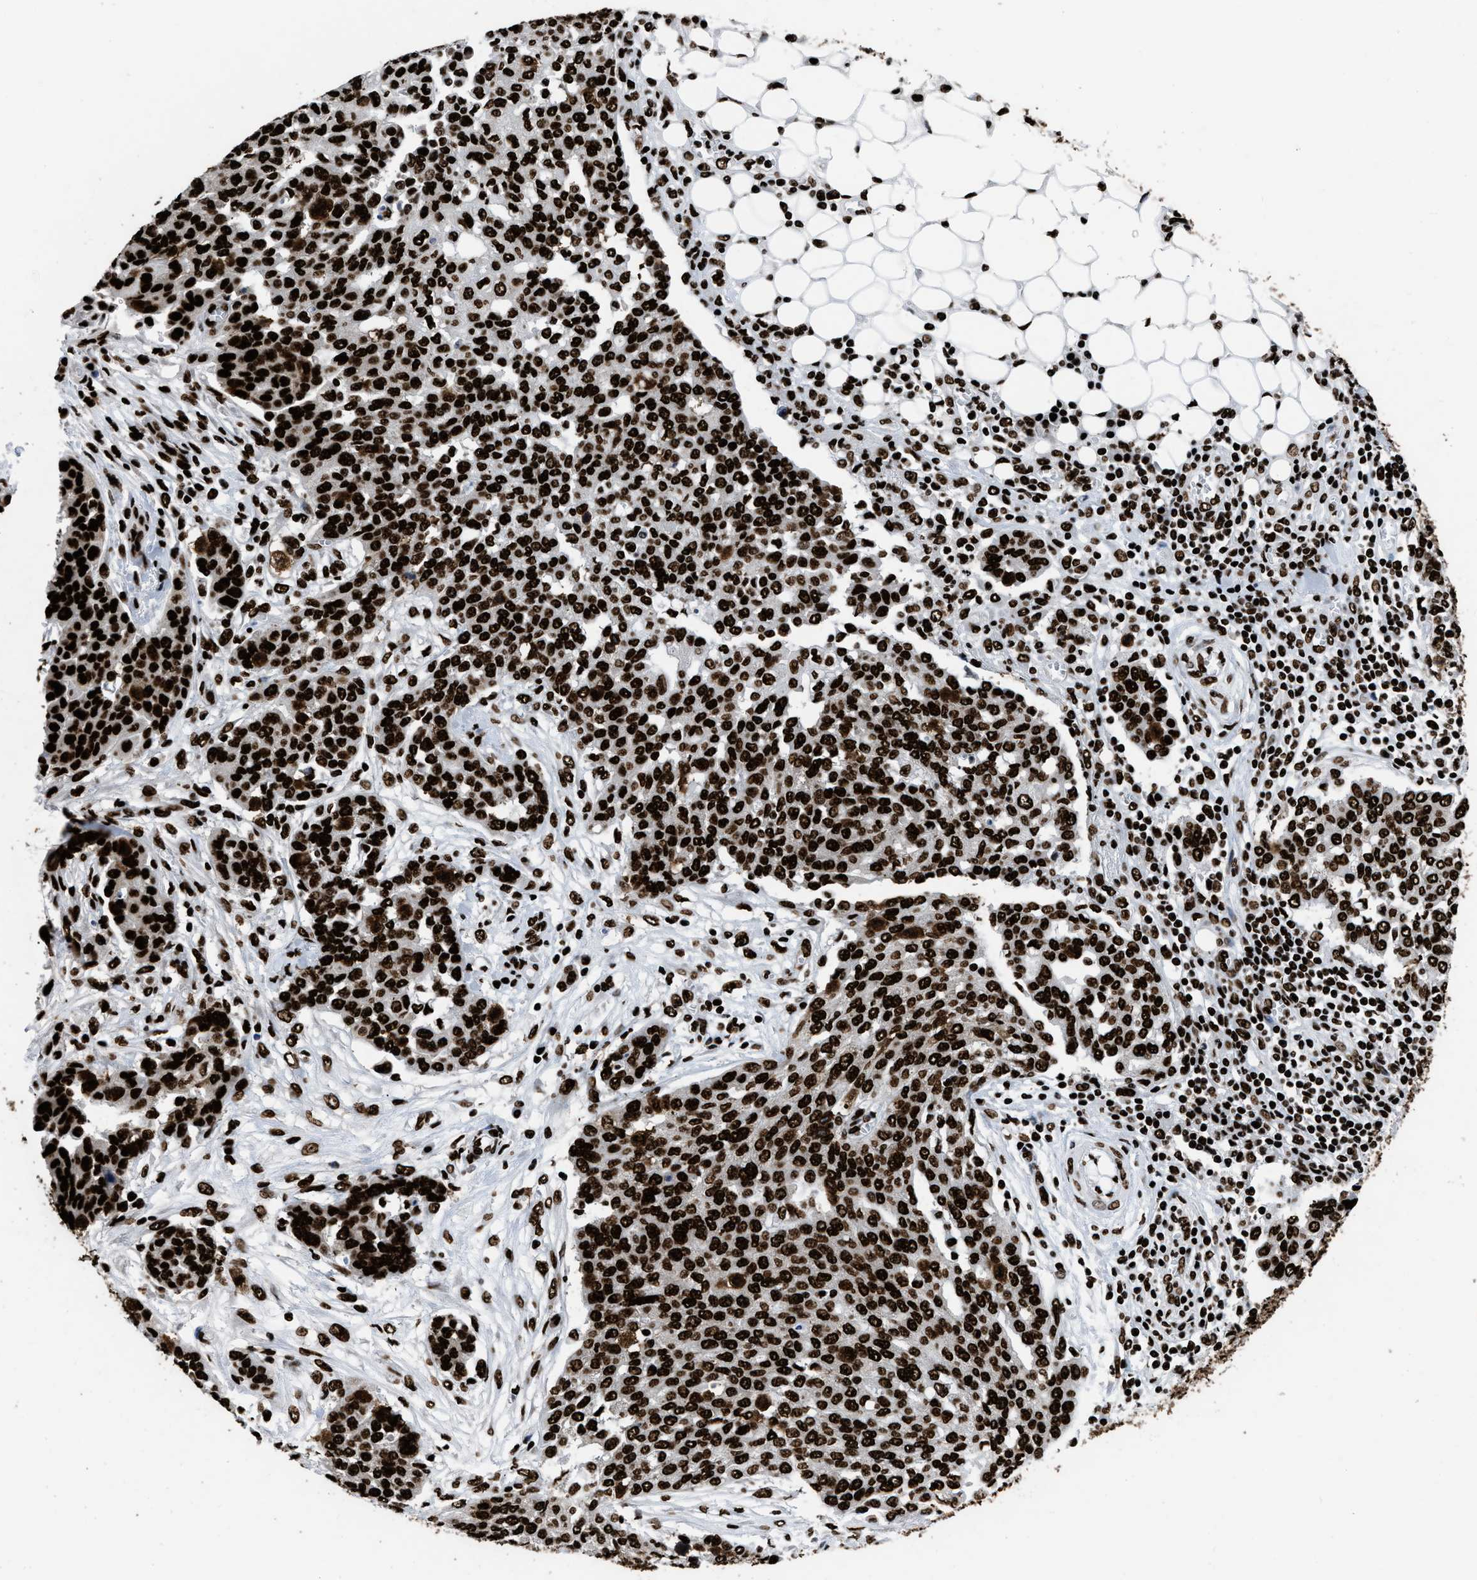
{"staining": {"intensity": "strong", "quantity": ">75%", "location": "nuclear"}, "tissue": "ovarian cancer", "cell_type": "Tumor cells", "image_type": "cancer", "snomed": [{"axis": "morphology", "description": "Cystadenocarcinoma, serous, NOS"}, {"axis": "topography", "description": "Soft tissue"}, {"axis": "topography", "description": "Ovary"}], "caption": "This is an image of immunohistochemistry staining of ovarian serous cystadenocarcinoma, which shows strong expression in the nuclear of tumor cells.", "gene": "HNRNPM", "patient": {"sex": "female", "age": 57}}